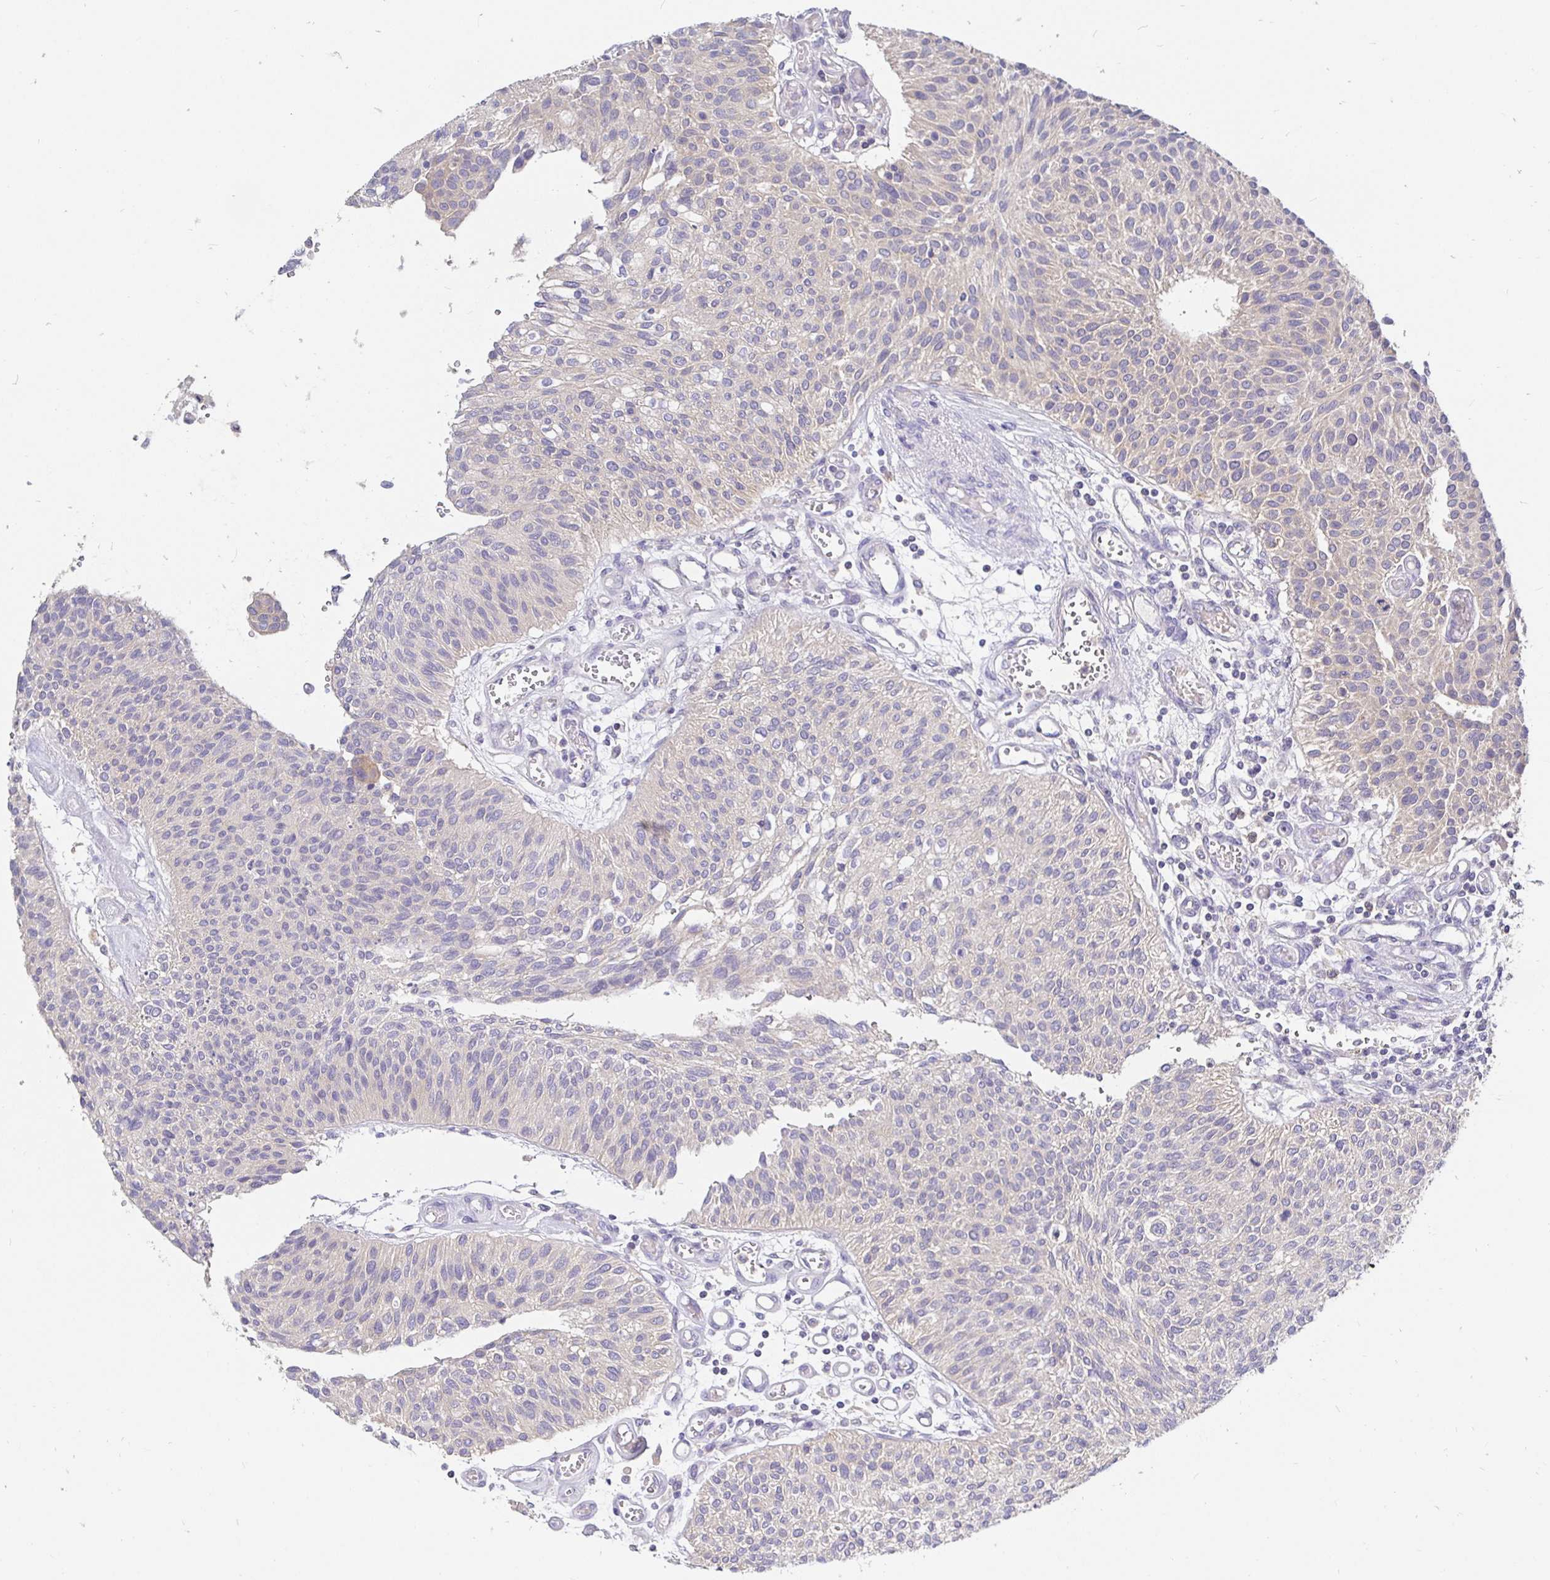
{"staining": {"intensity": "negative", "quantity": "none", "location": "none"}, "tissue": "urothelial cancer", "cell_type": "Tumor cells", "image_type": "cancer", "snomed": [{"axis": "morphology", "description": "Urothelial carcinoma, NOS"}, {"axis": "topography", "description": "Urinary bladder"}], "caption": "This is an IHC micrograph of transitional cell carcinoma. There is no positivity in tumor cells.", "gene": "KIF21A", "patient": {"sex": "male", "age": 55}}